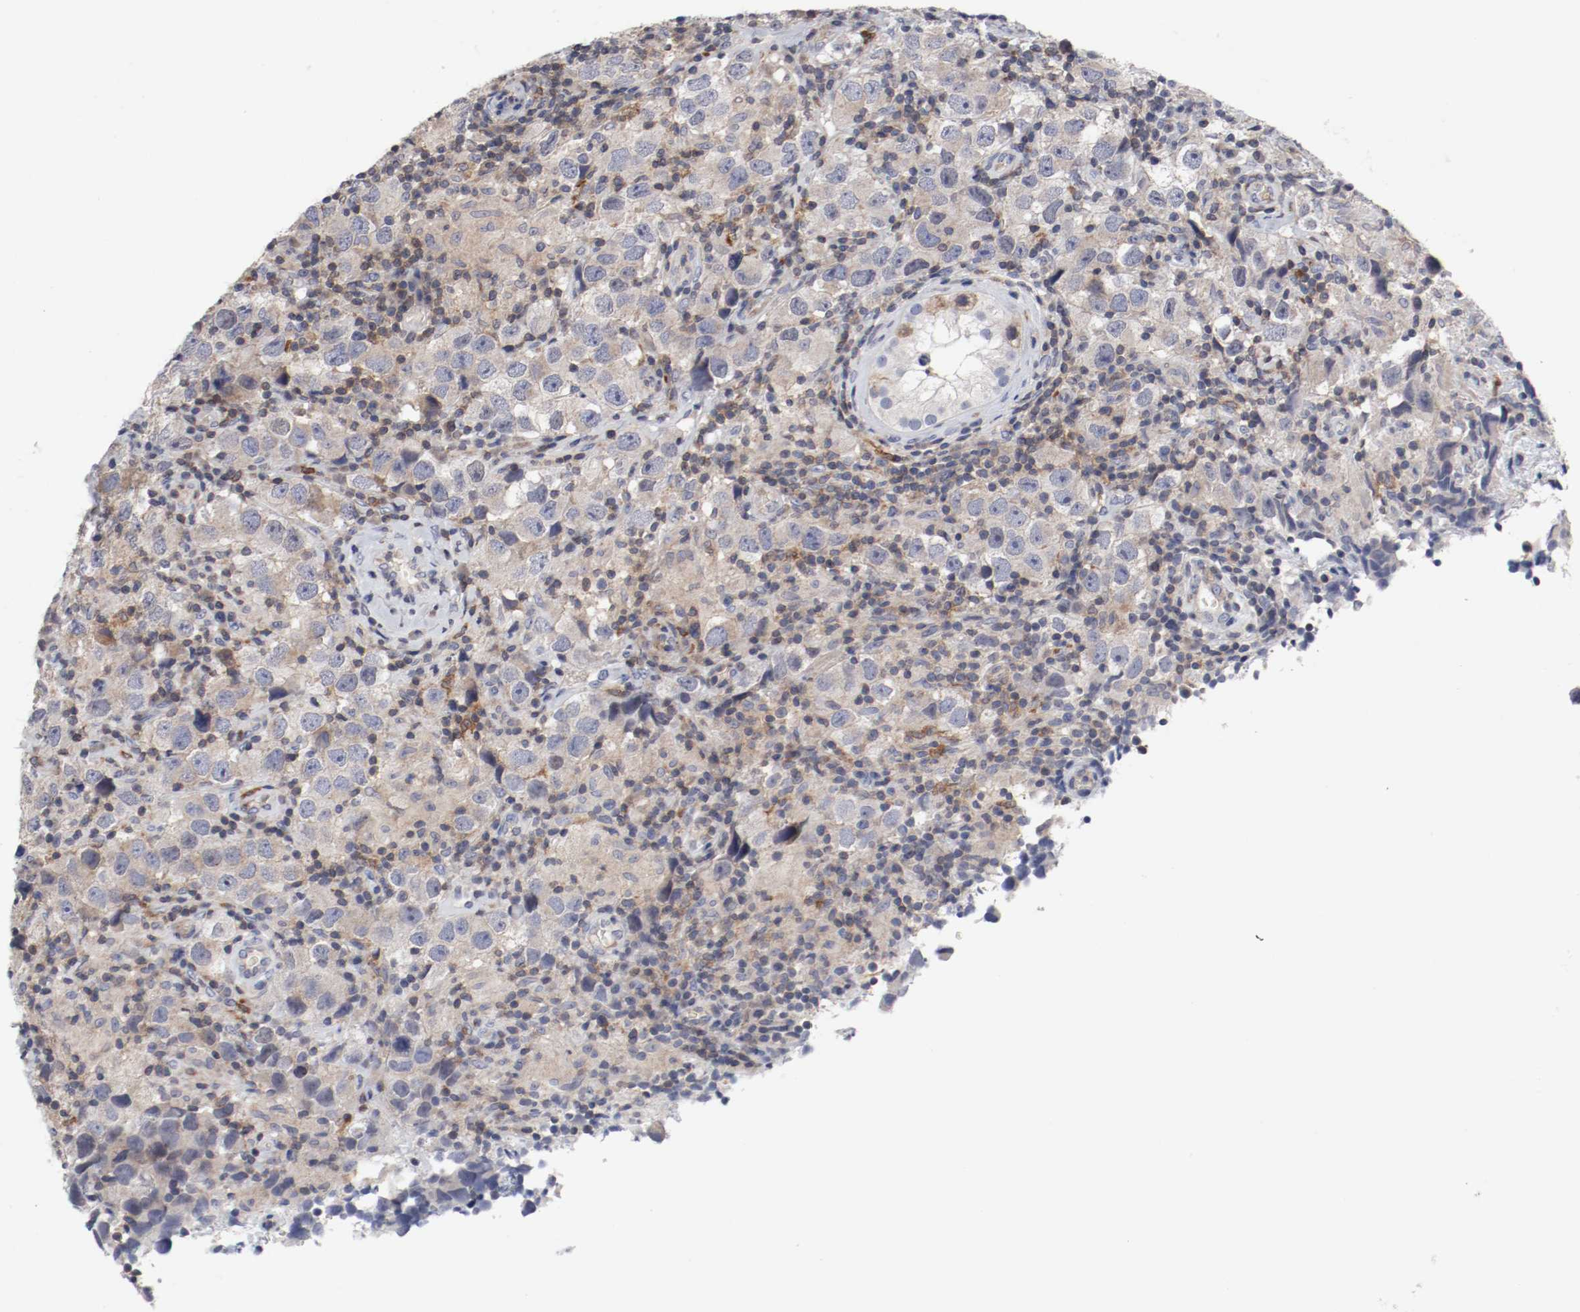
{"staining": {"intensity": "negative", "quantity": "none", "location": "none"}, "tissue": "testis cancer", "cell_type": "Tumor cells", "image_type": "cancer", "snomed": [{"axis": "morphology", "description": "Carcinoma, Embryonal, NOS"}, {"axis": "topography", "description": "Testis"}], "caption": "Immunohistochemistry (IHC) of testis embryonal carcinoma demonstrates no expression in tumor cells.", "gene": "CBL", "patient": {"sex": "male", "age": 21}}